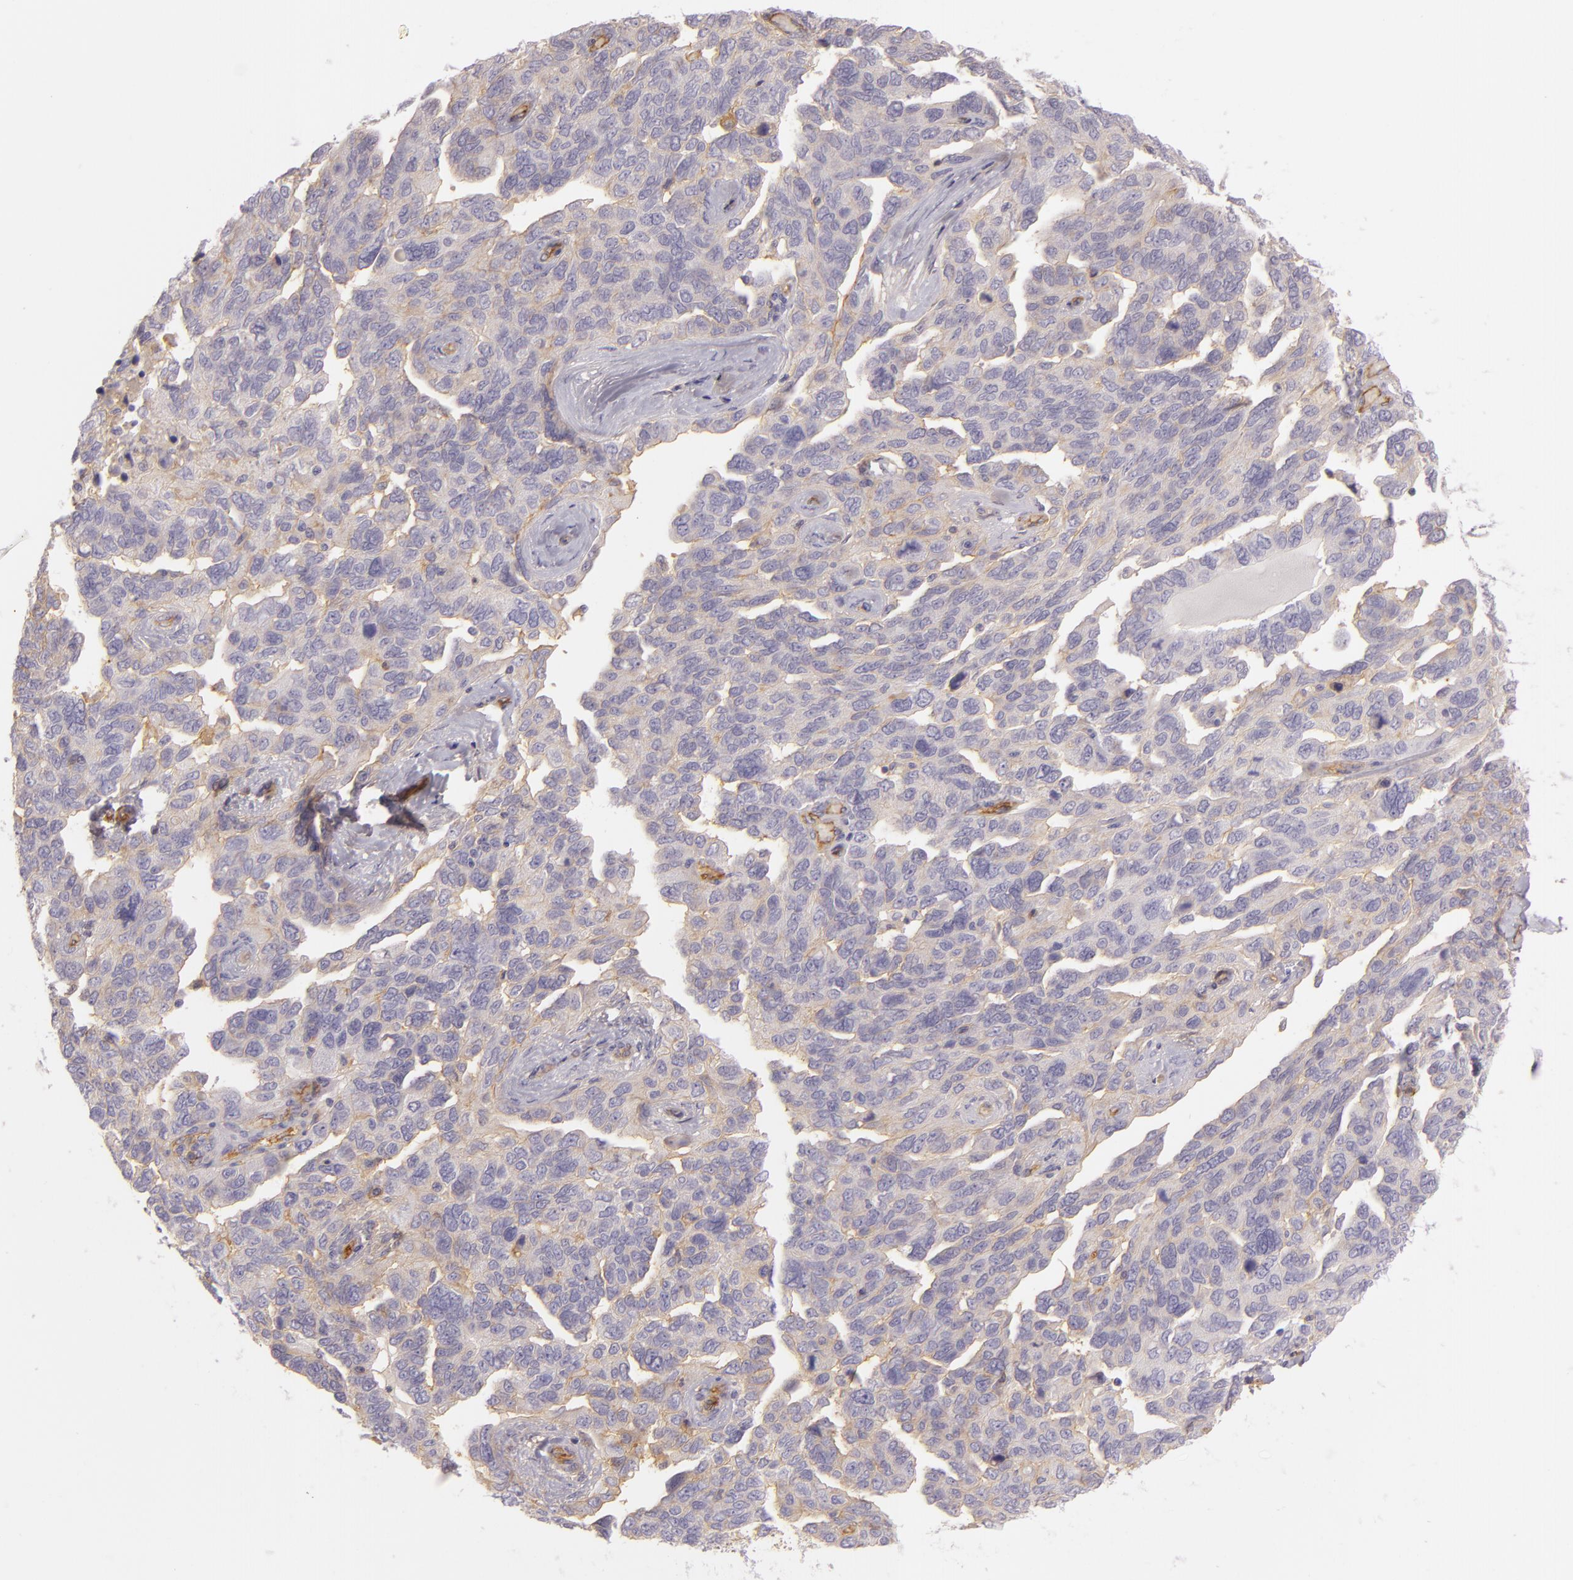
{"staining": {"intensity": "negative", "quantity": "none", "location": "none"}, "tissue": "ovarian cancer", "cell_type": "Tumor cells", "image_type": "cancer", "snomed": [{"axis": "morphology", "description": "Cystadenocarcinoma, serous, NOS"}, {"axis": "topography", "description": "Ovary"}], "caption": "Immunohistochemistry (IHC) of ovarian serous cystadenocarcinoma displays no positivity in tumor cells. (Stains: DAB IHC with hematoxylin counter stain, Microscopy: brightfield microscopy at high magnification).", "gene": "CD59", "patient": {"sex": "female", "age": 64}}